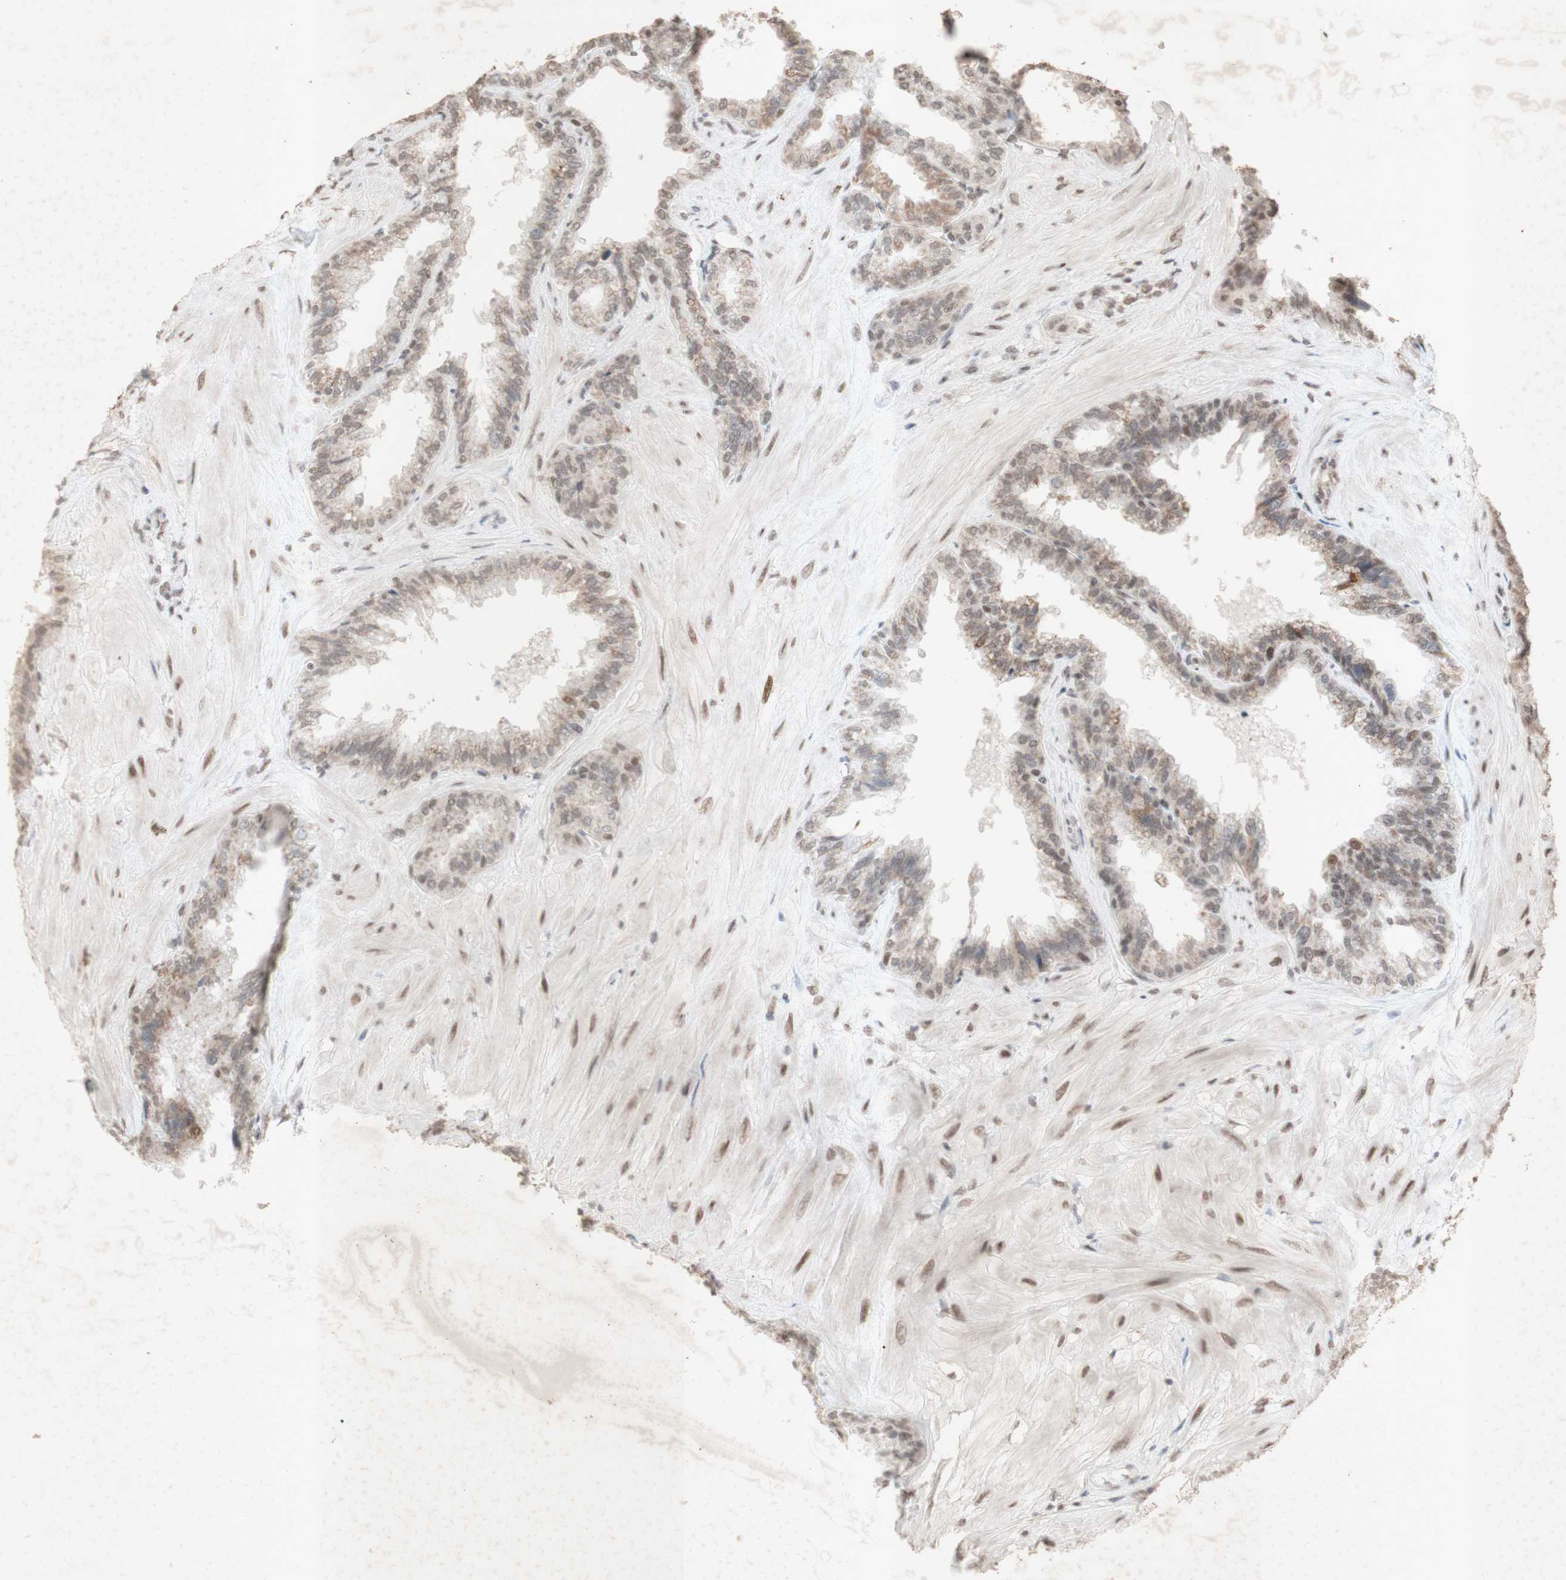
{"staining": {"intensity": "weak", "quantity": "25%-75%", "location": "cytoplasmic/membranous"}, "tissue": "seminal vesicle", "cell_type": "Glandular cells", "image_type": "normal", "snomed": [{"axis": "morphology", "description": "Normal tissue, NOS"}, {"axis": "topography", "description": "Seminal veicle"}], "caption": "This photomicrograph reveals immunohistochemistry (IHC) staining of unremarkable seminal vesicle, with low weak cytoplasmic/membranous staining in about 25%-75% of glandular cells.", "gene": "CENPB", "patient": {"sex": "male", "age": 46}}